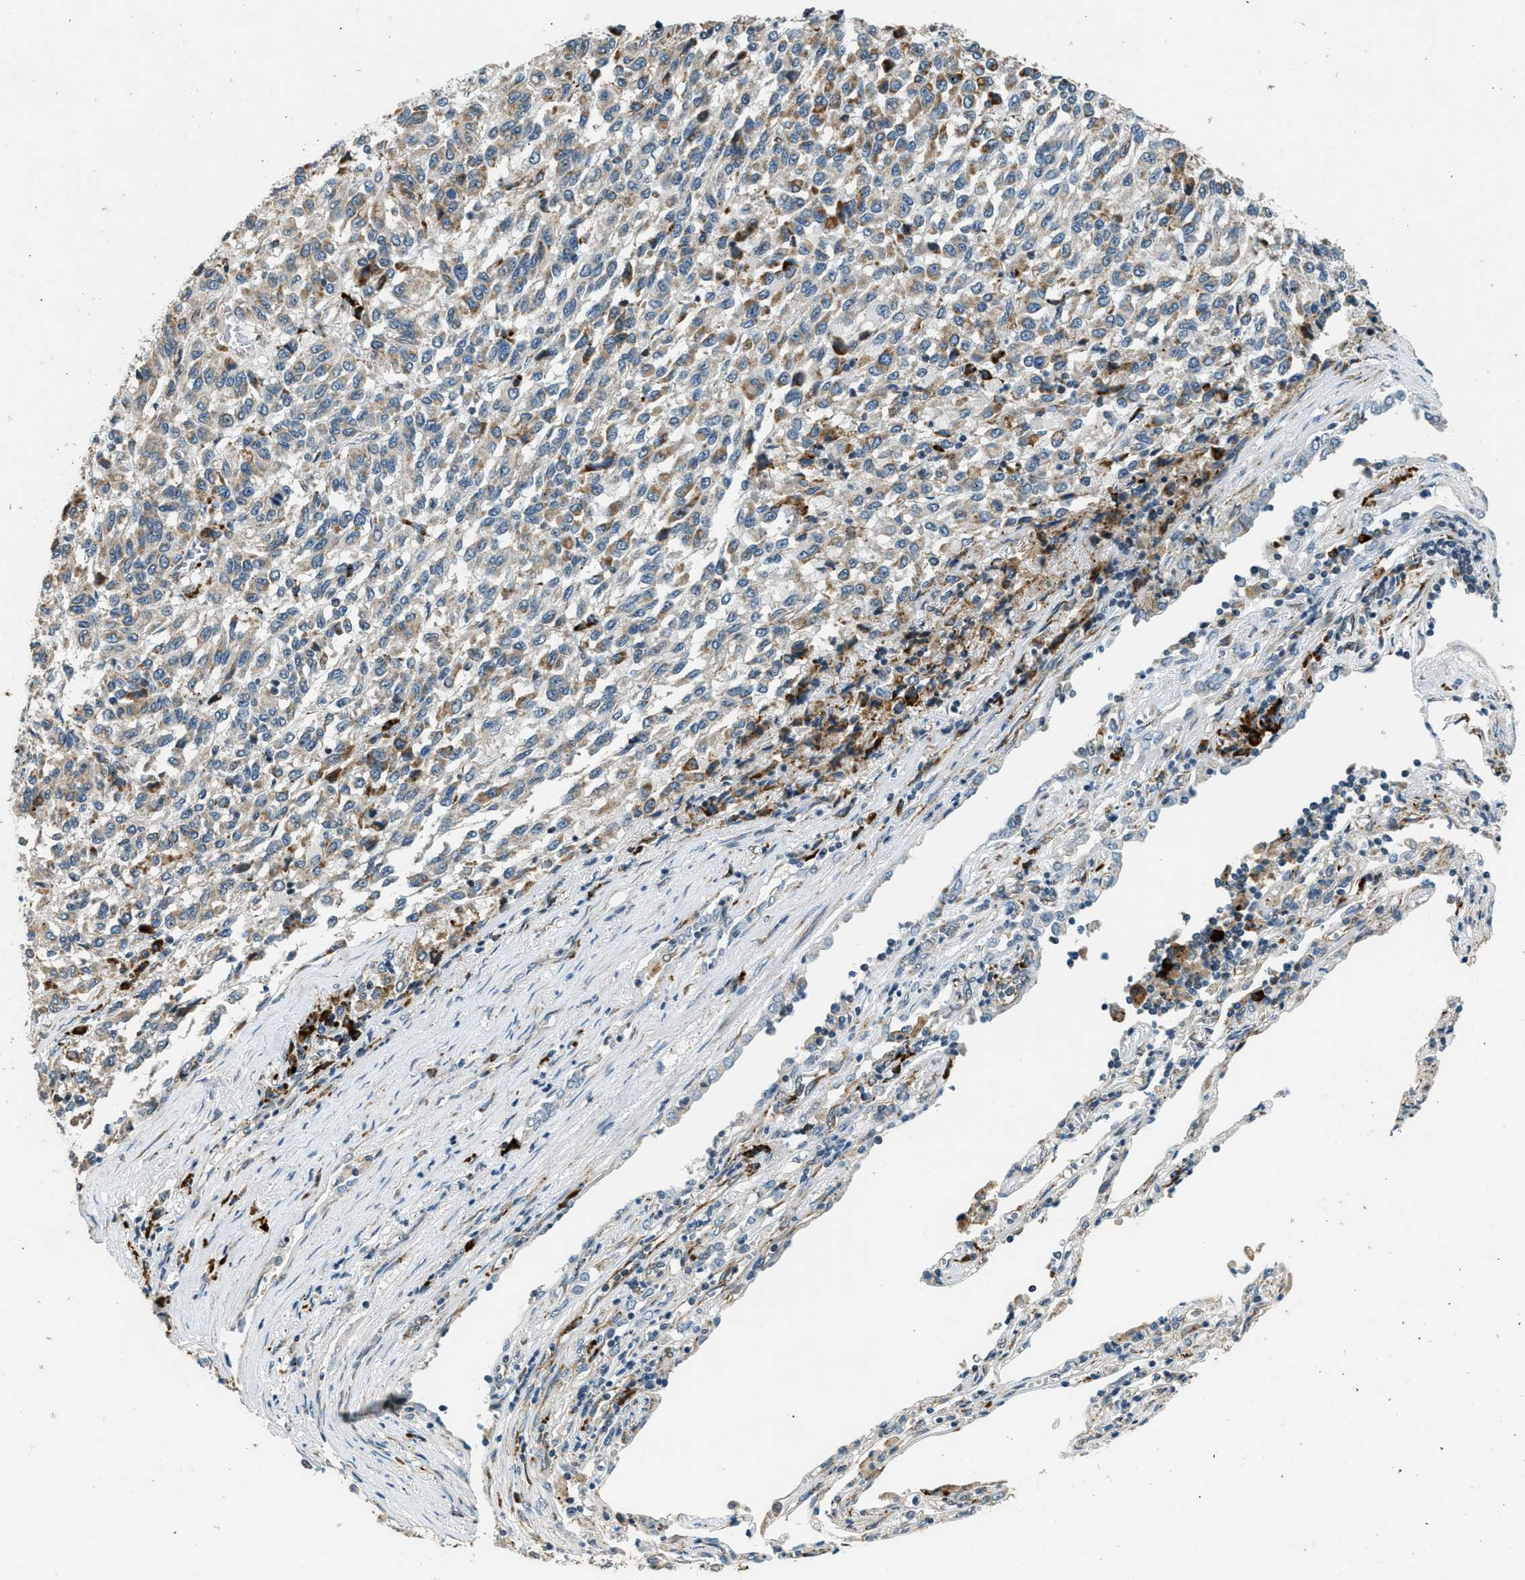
{"staining": {"intensity": "moderate", "quantity": "<25%", "location": "cytoplasmic/membranous"}, "tissue": "melanoma", "cell_type": "Tumor cells", "image_type": "cancer", "snomed": [{"axis": "morphology", "description": "Malignant melanoma, Metastatic site"}, {"axis": "topography", "description": "Lung"}], "caption": "An immunohistochemistry photomicrograph of neoplastic tissue is shown. Protein staining in brown labels moderate cytoplasmic/membranous positivity in malignant melanoma (metastatic site) within tumor cells. (DAB (3,3'-diaminobenzidine) IHC, brown staining for protein, blue staining for nuclei).", "gene": "HERC2", "patient": {"sex": "male", "age": 64}}